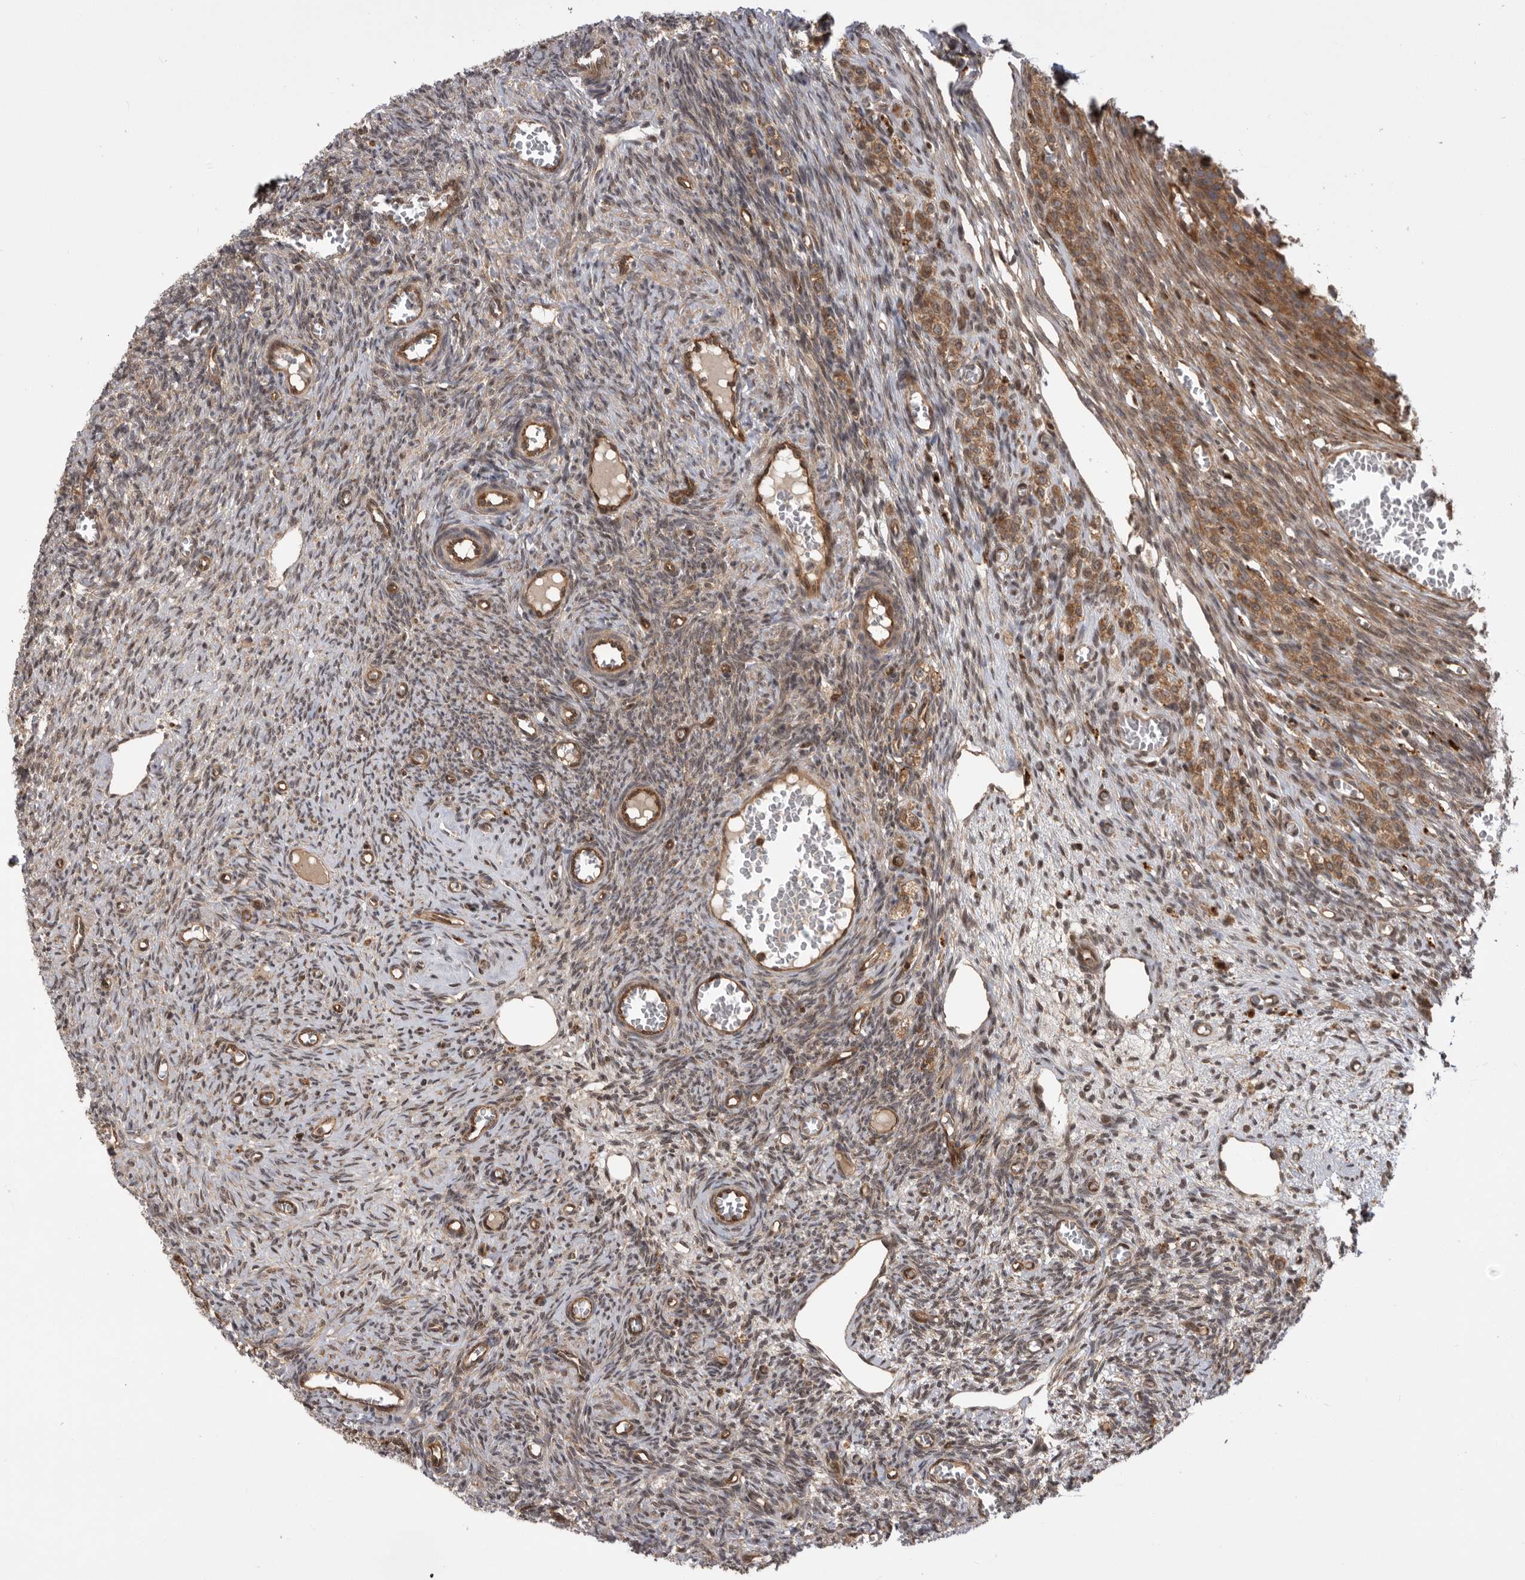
{"staining": {"intensity": "weak", "quantity": ">75%", "location": "cytoplasmic/membranous"}, "tissue": "ovary", "cell_type": "Ovarian stroma cells", "image_type": "normal", "snomed": [{"axis": "morphology", "description": "Normal tissue, NOS"}, {"axis": "topography", "description": "Ovary"}], "caption": "Immunohistochemical staining of benign ovary shows low levels of weak cytoplasmic/membranous staining in approximately >75% of ovarian stroma cells.", "gene": "DHDDS", "patient": {"sex": "female", "age": 27}}